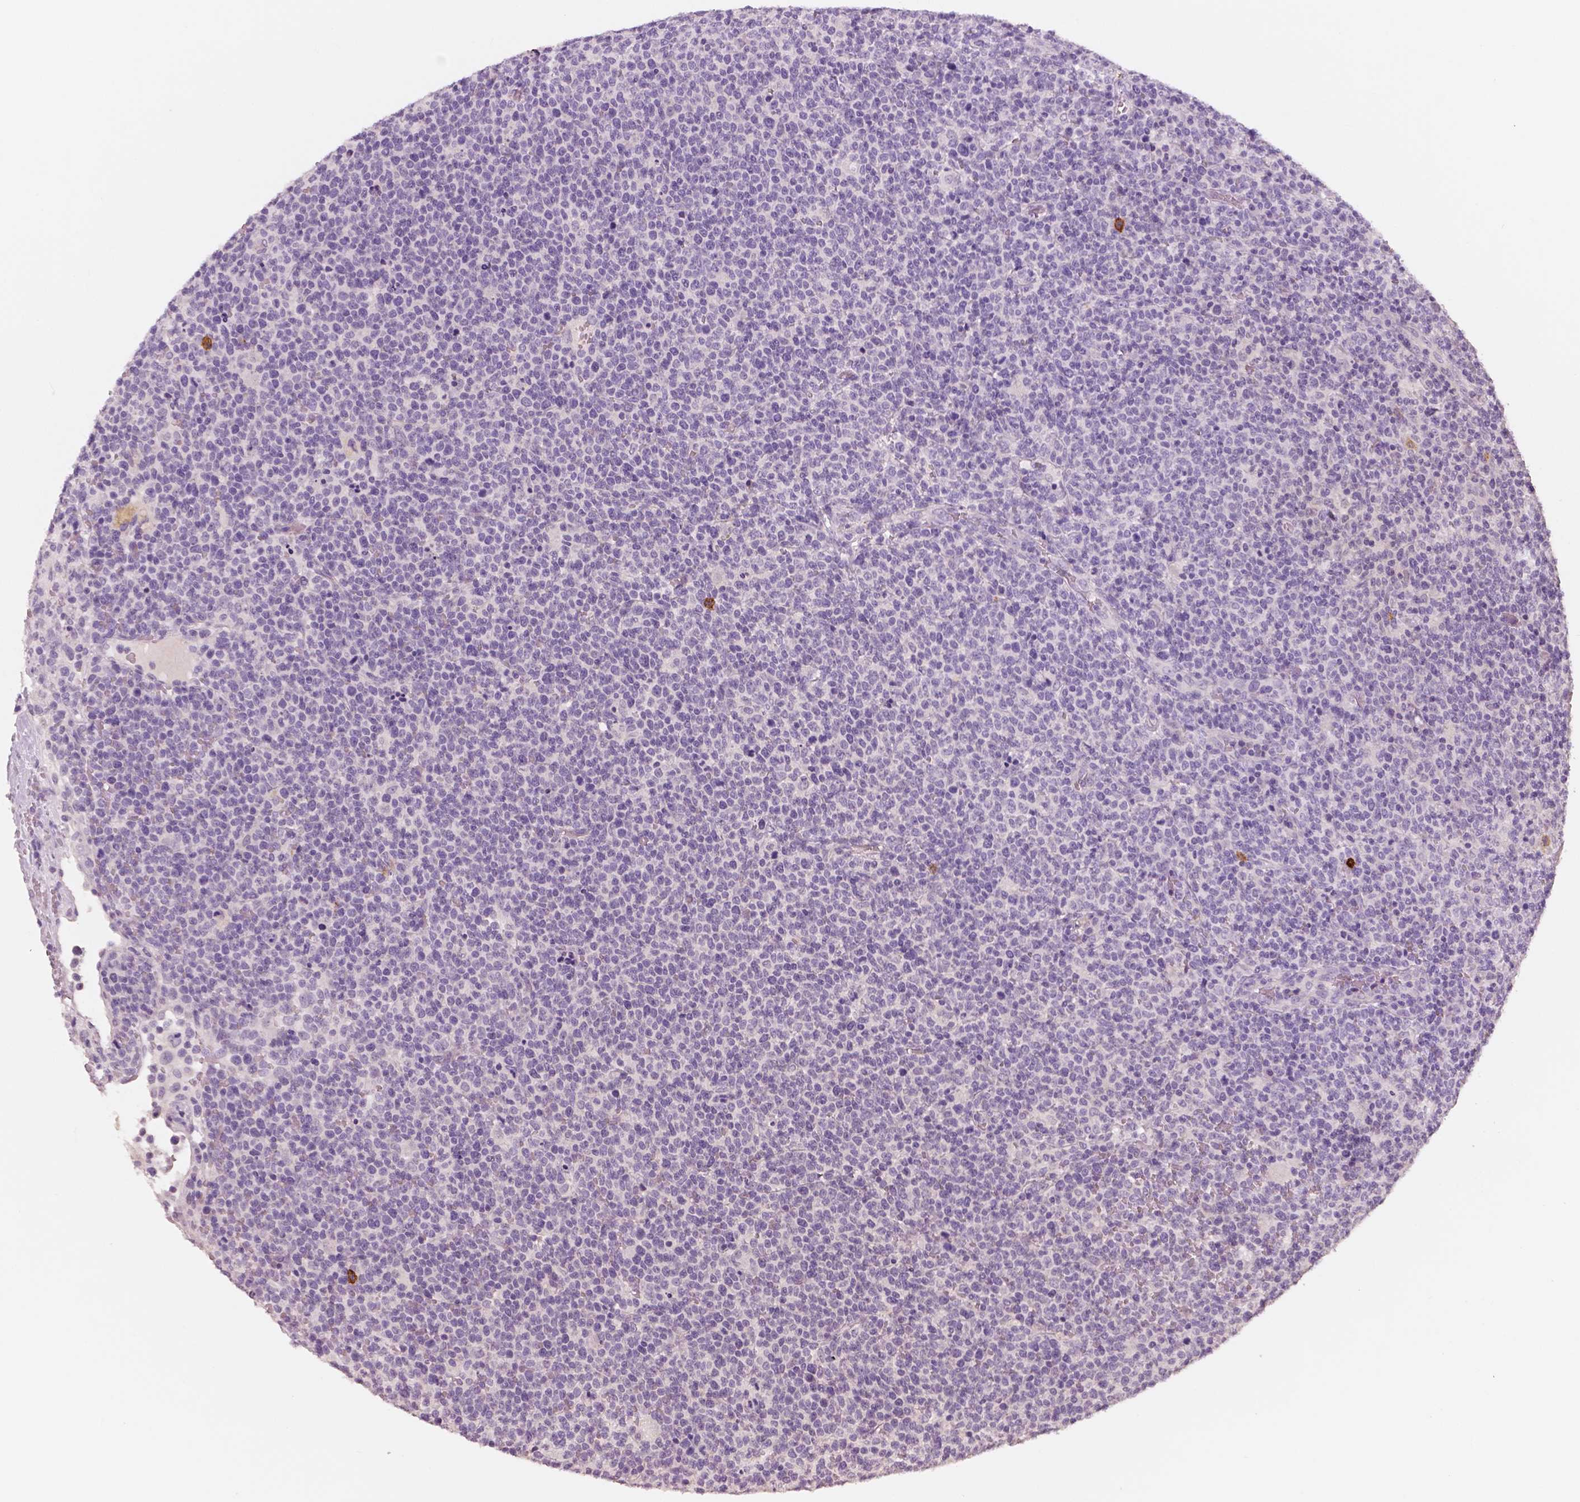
{"staining": {"intensity": "negative", "quantity": "none", "location": "none"}, "tissue": "lymphoma", "cell_type": "Tumor cells", "image_type": "cancer", "snomed": [{"axis": "morphology", "description": "Malignant lymphoma, non-Hodgkin's type, High grade"}, {"axis": "topography", "description": "Lymph node"}], "caption": "High-grade malignant lymphoma, non-Hodgkin's type was stained to show a protein in brown. There is no significant expression in tumor cells.", "gene": "KIT", "patient": {"sex": "male", "age": 61}}